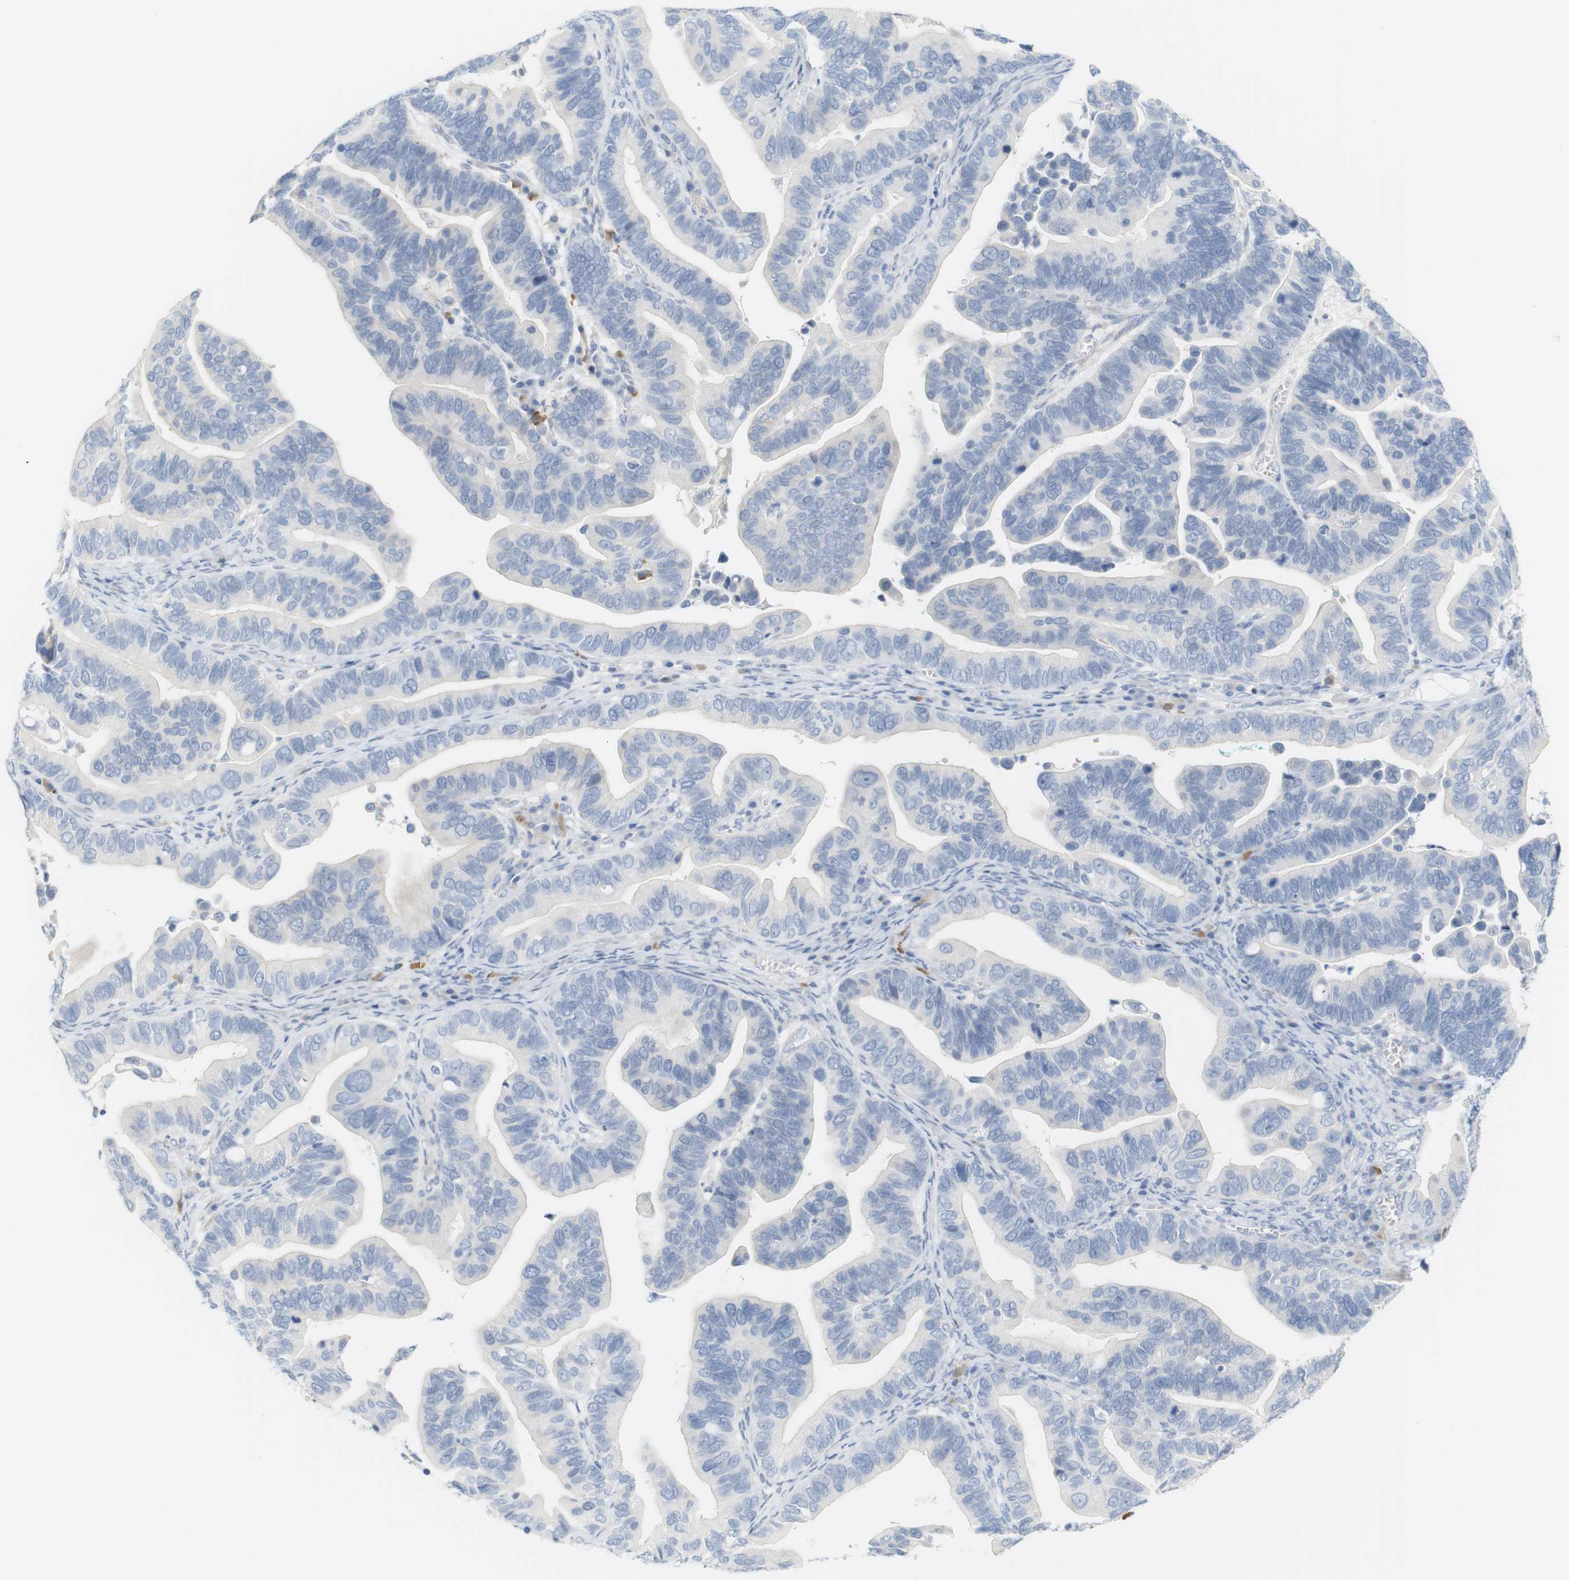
{"staining": {"intensity": "negative", "quantity": "none", "location": "none"}, "tissue": "ovarian cancer", "cell_type": "Tumor cells", "image_type": "cancer", "snomed": [{"axis": "morphology", "description": "Cystadenocarcinoma, serous, NOS"}, {"axis": "topography", "description": "Ovary"}], "caption": "The micrograph displays no staining of tumor cells in ovarian serous cystadenocarcinoma. (DAB immunohistochemistry (IHC) visualized using brightfield microscopy, high magnification).", "gene": "RGS9", "patient": {"sex": "female", "age": 56}}